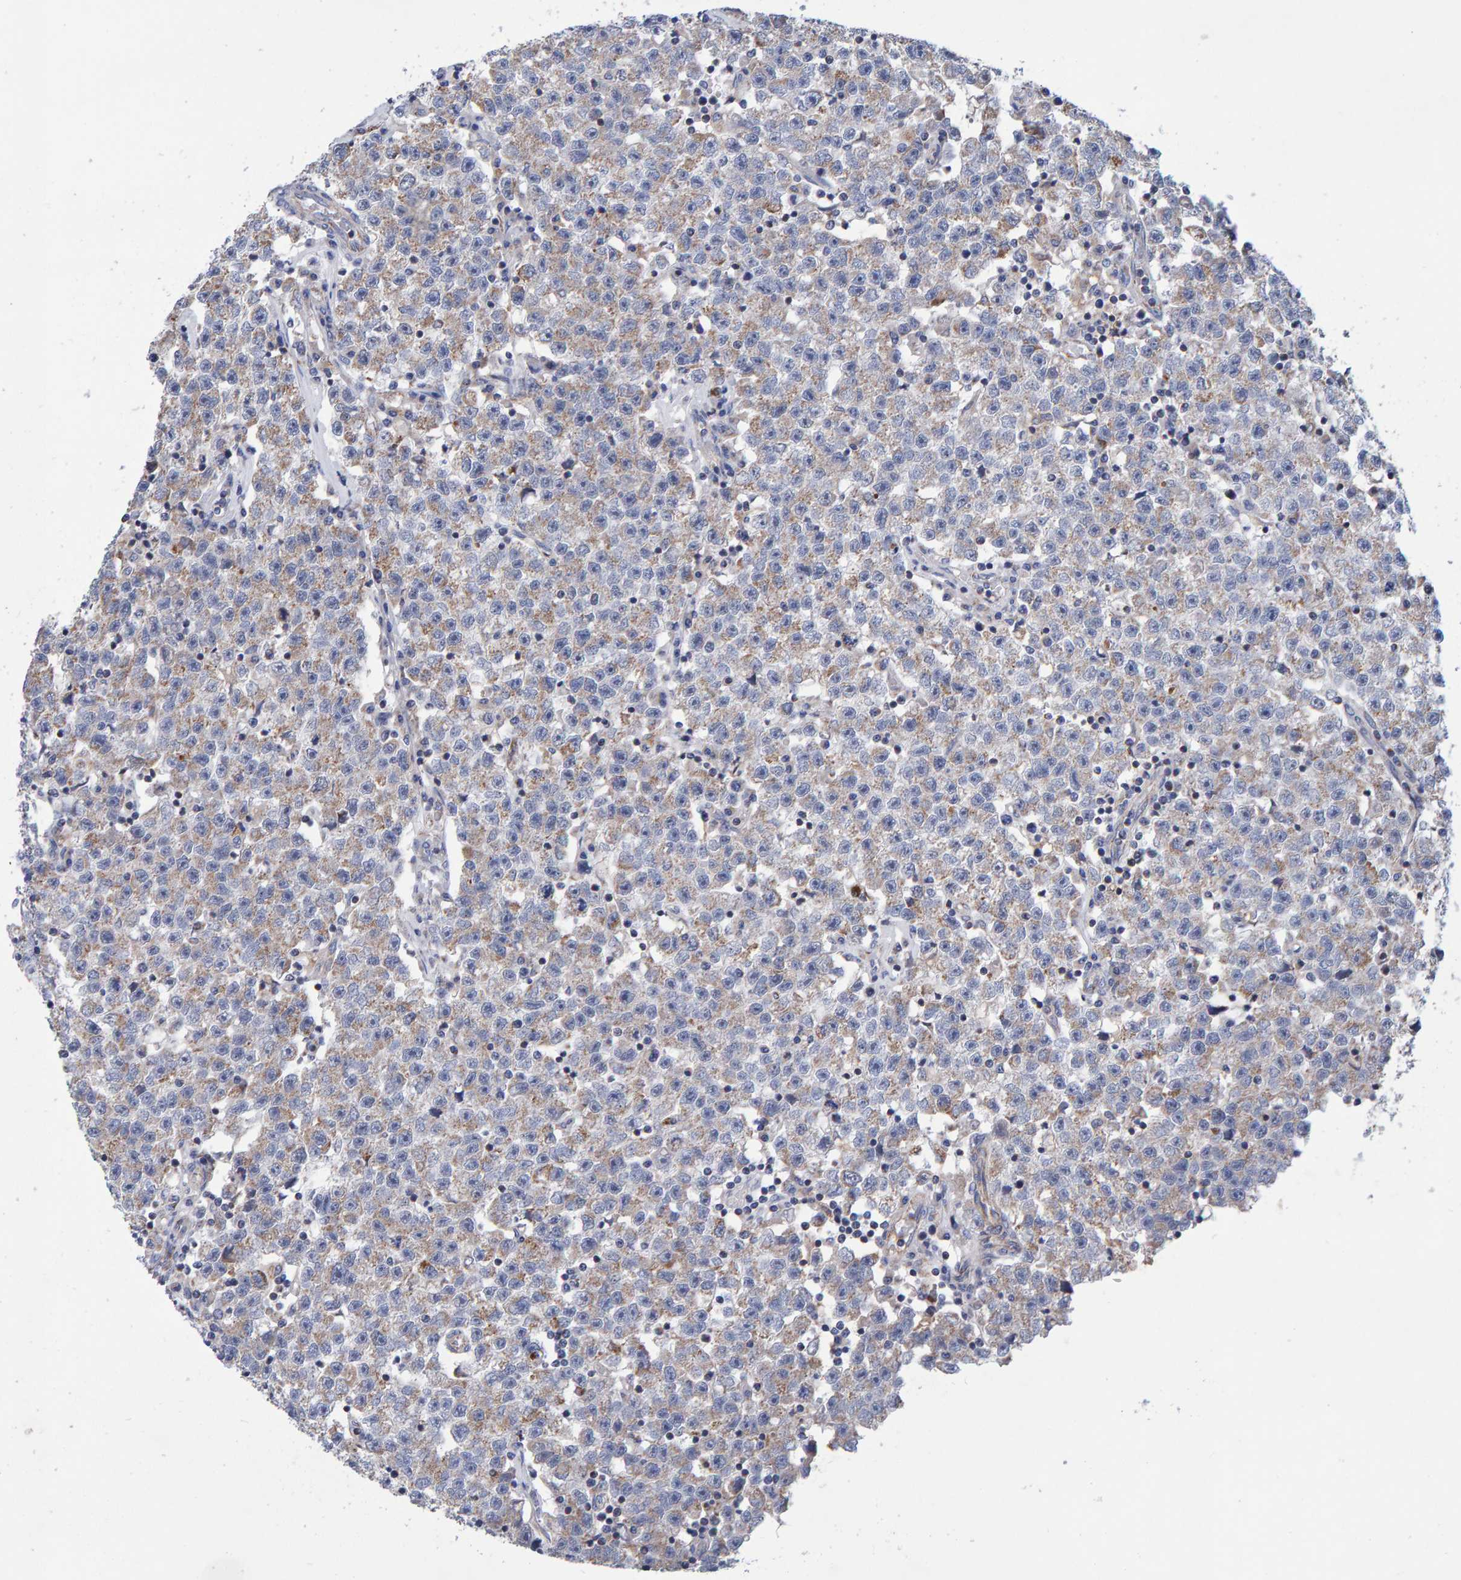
{"staining": {"intensity": "weak", "quantity": ">75%", "location": "cytoplasmic/membranous"}, "tissue": "testis cancer", "cell_type": "Tumor cells", "image_type": "cancer", "snomed": [{"axis": "morphology", "description": "Seminoma, NOS"}, {"axis": "topography", "description": "Testis"}], "caption": "Testis cancer (seminoma) tissue exhibits weak cytoplasmic/membranous expression in about >75% of tumor cells", "gene": "EFR3A", "patient": {"sex": "male", "age": 22}}